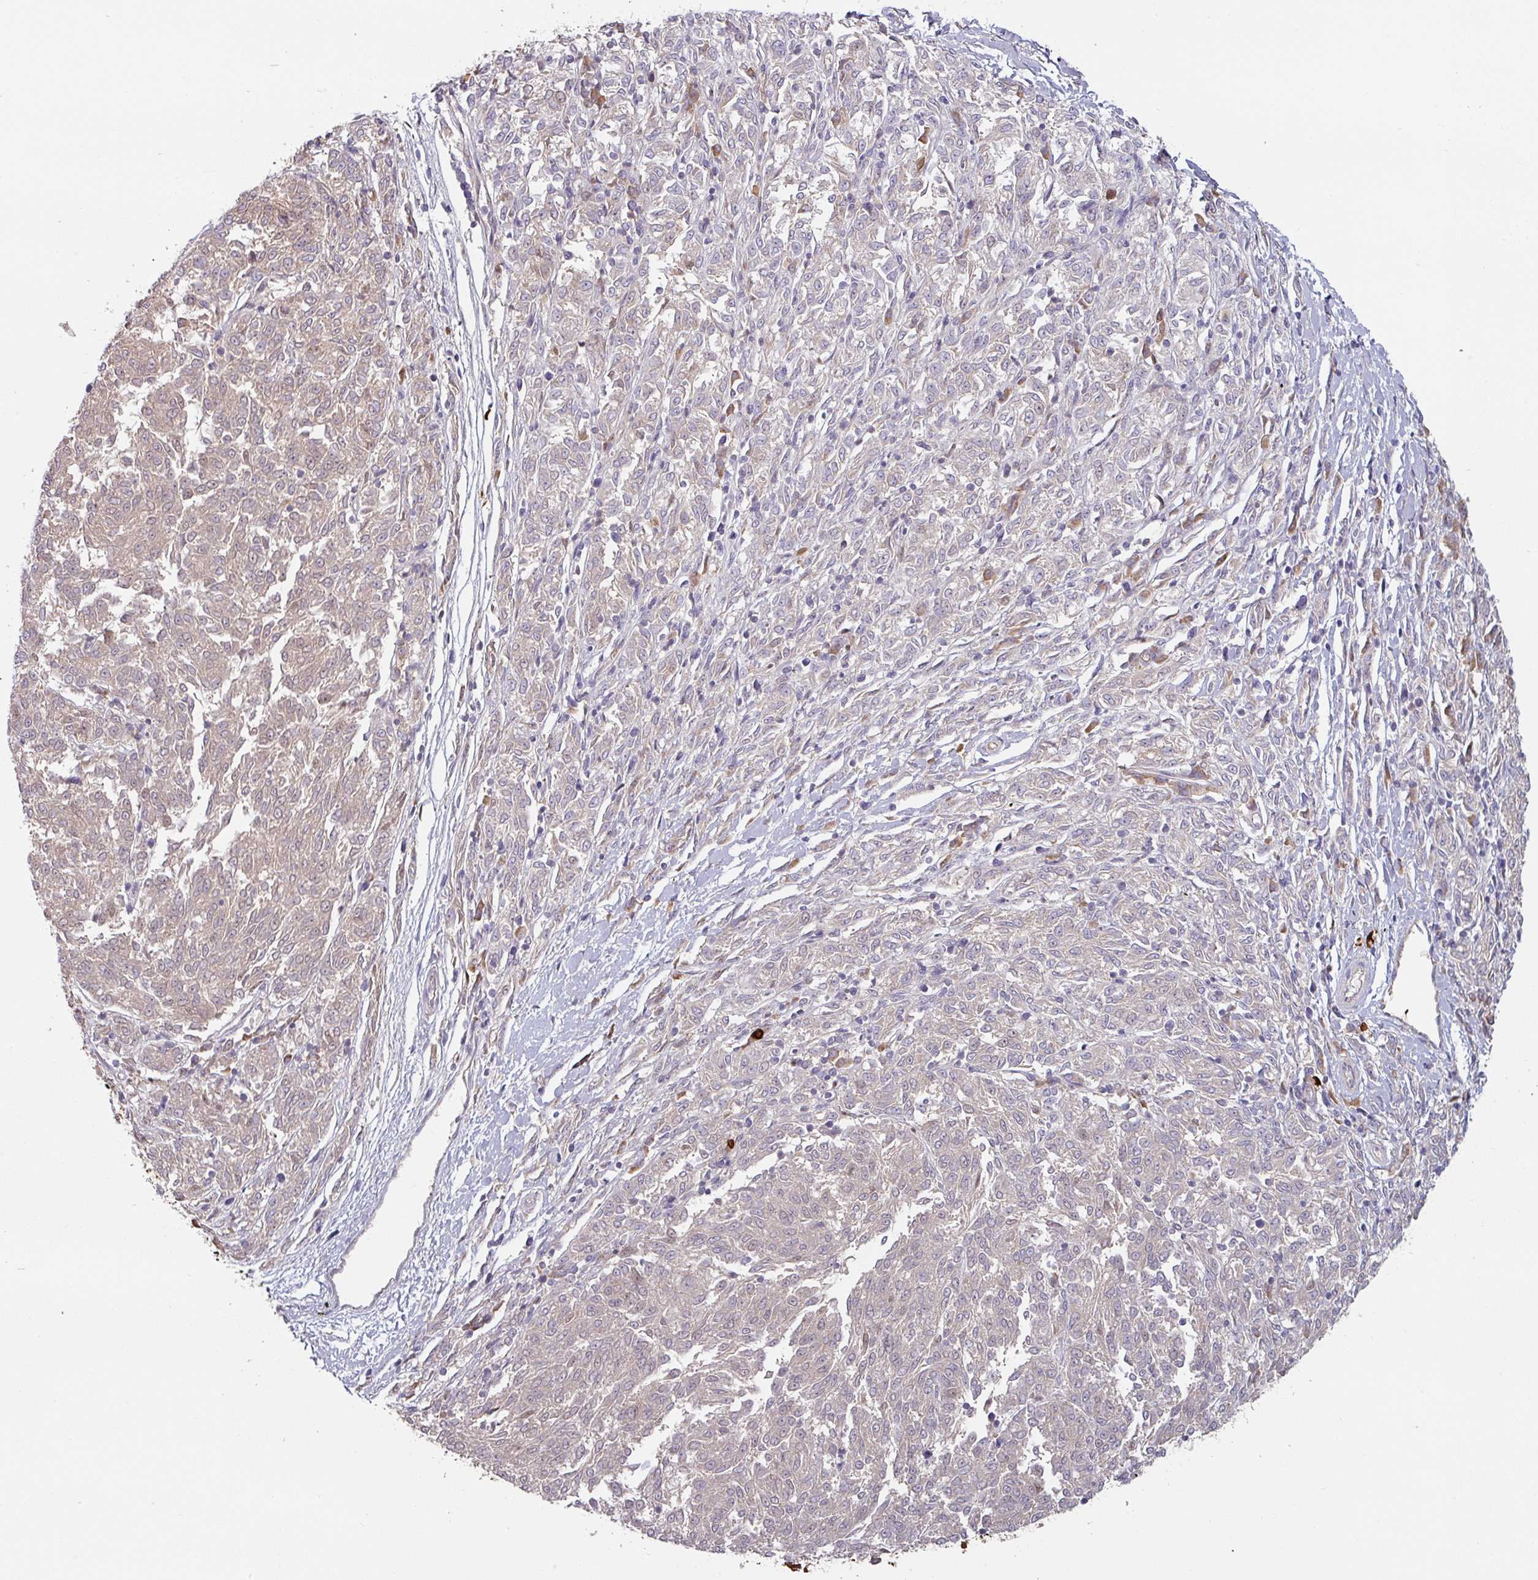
{"staining": {"intensity": "weak", "quantity": "25%-75%", "location": "cytoplasmic/membranous"}, "tissue": "melanoma", "cell_type": "Tumor cells", "image_type": "cancer", "snomed": [{"axis": "morphology", "description": "Malignant melanoma, NOS"}, {"axis": "topography", "description": "Skin"}], "caption": "This is an image of immunohistochemistry staining of melanoma, which shows weak expression in the cytoplasmic/membranous of tumor cells.", "gene": "CEP78", "patient": {"sex": "female", "age": 72}}